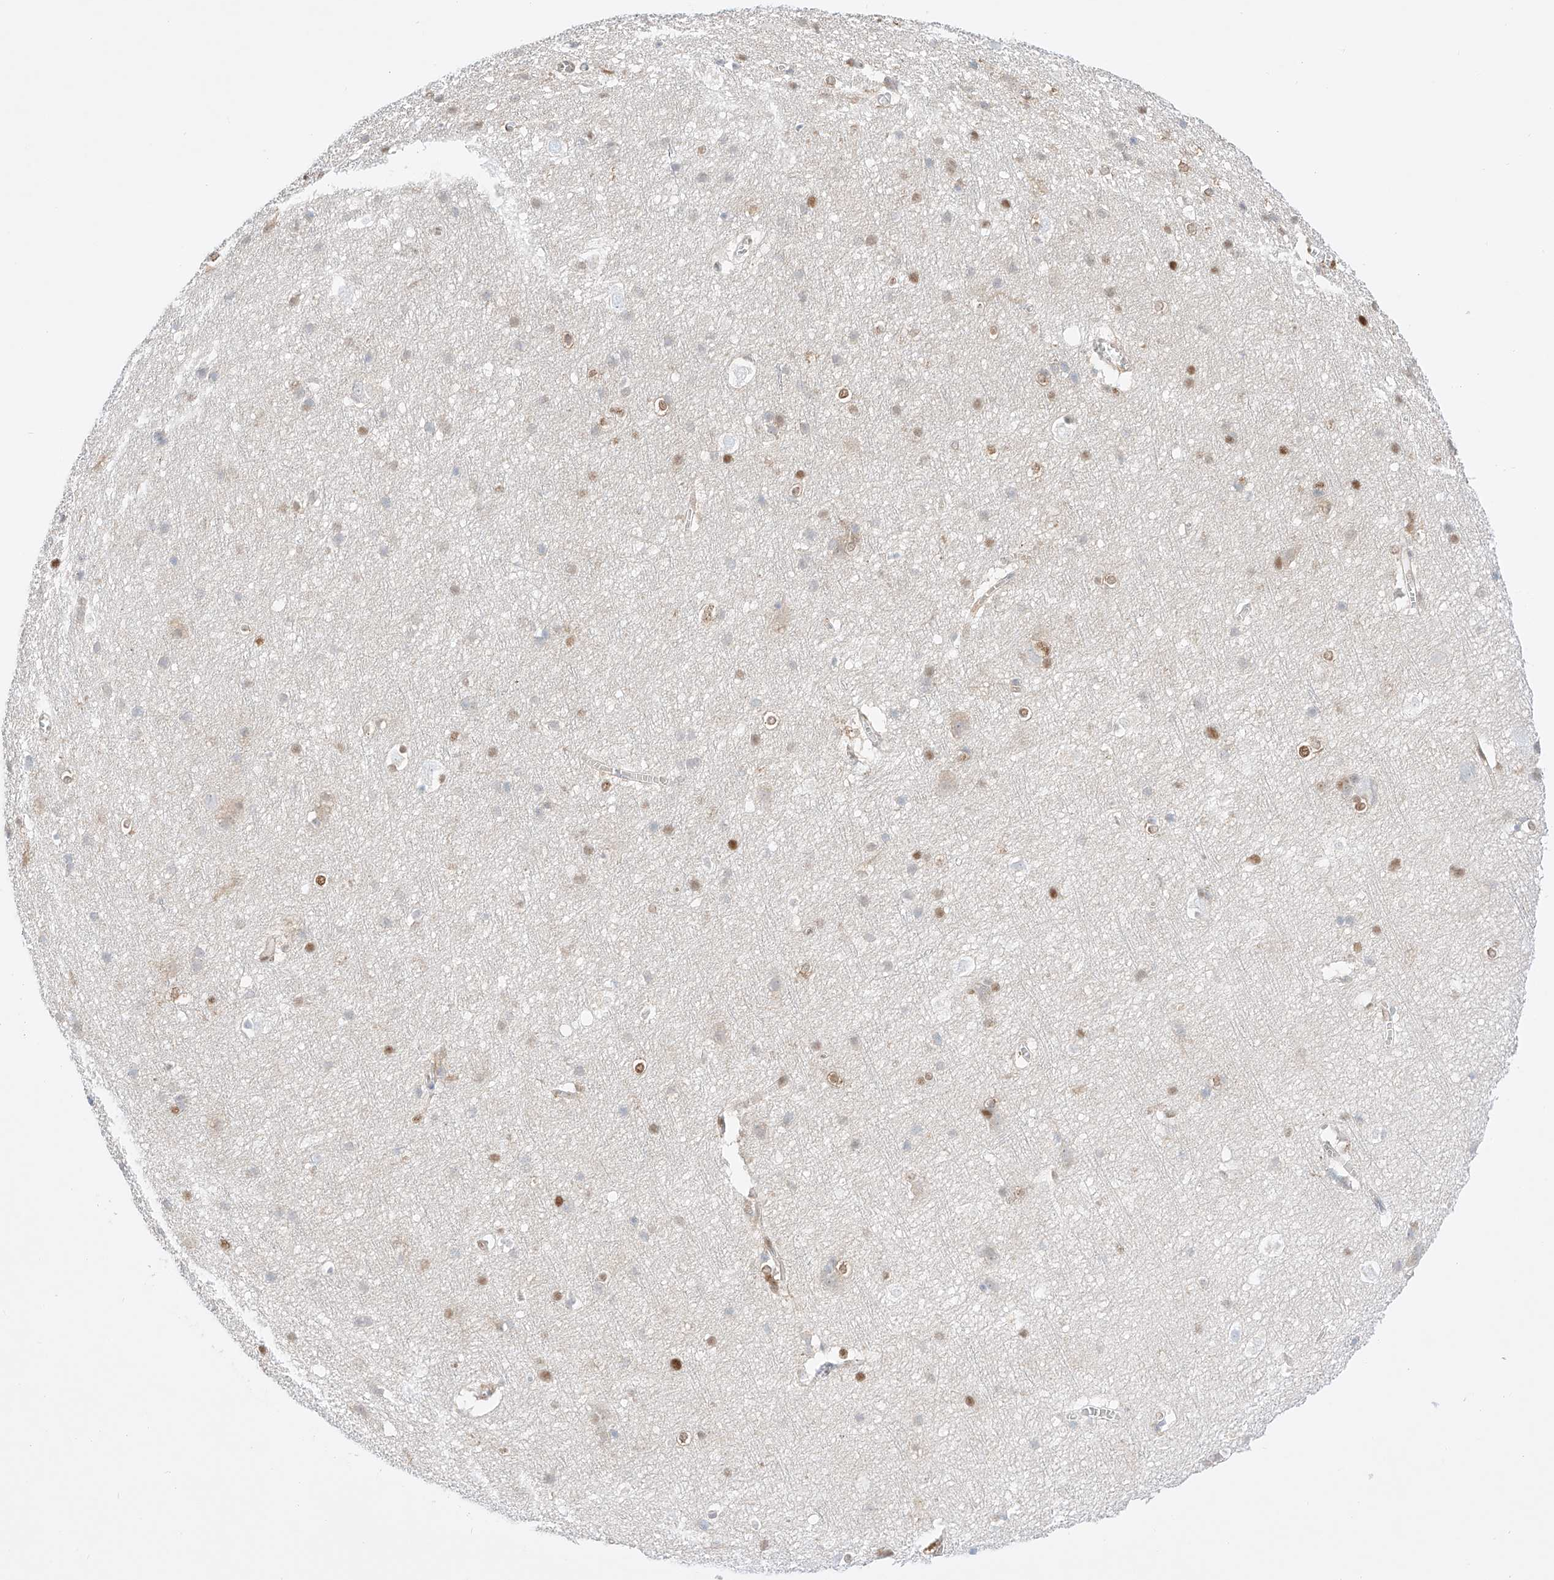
{"staining": {"intensity": "negative", "quantity": "none", "location": "none"}, "tissue": "cerebral cortex", "cell_type": "Endothelial cells", "image_type": "normal", "snomed": [{"axis": "morphology", "description": "Normal tissue, NOS"}, {"axis": "topography", "description": "Cerebral cortex"}], "caption": "The image exhibits no significant positivity in endothelial cells of cerebral cortex.", "gene": "APIP", "patient": {"sex": "male", "age": 54}}